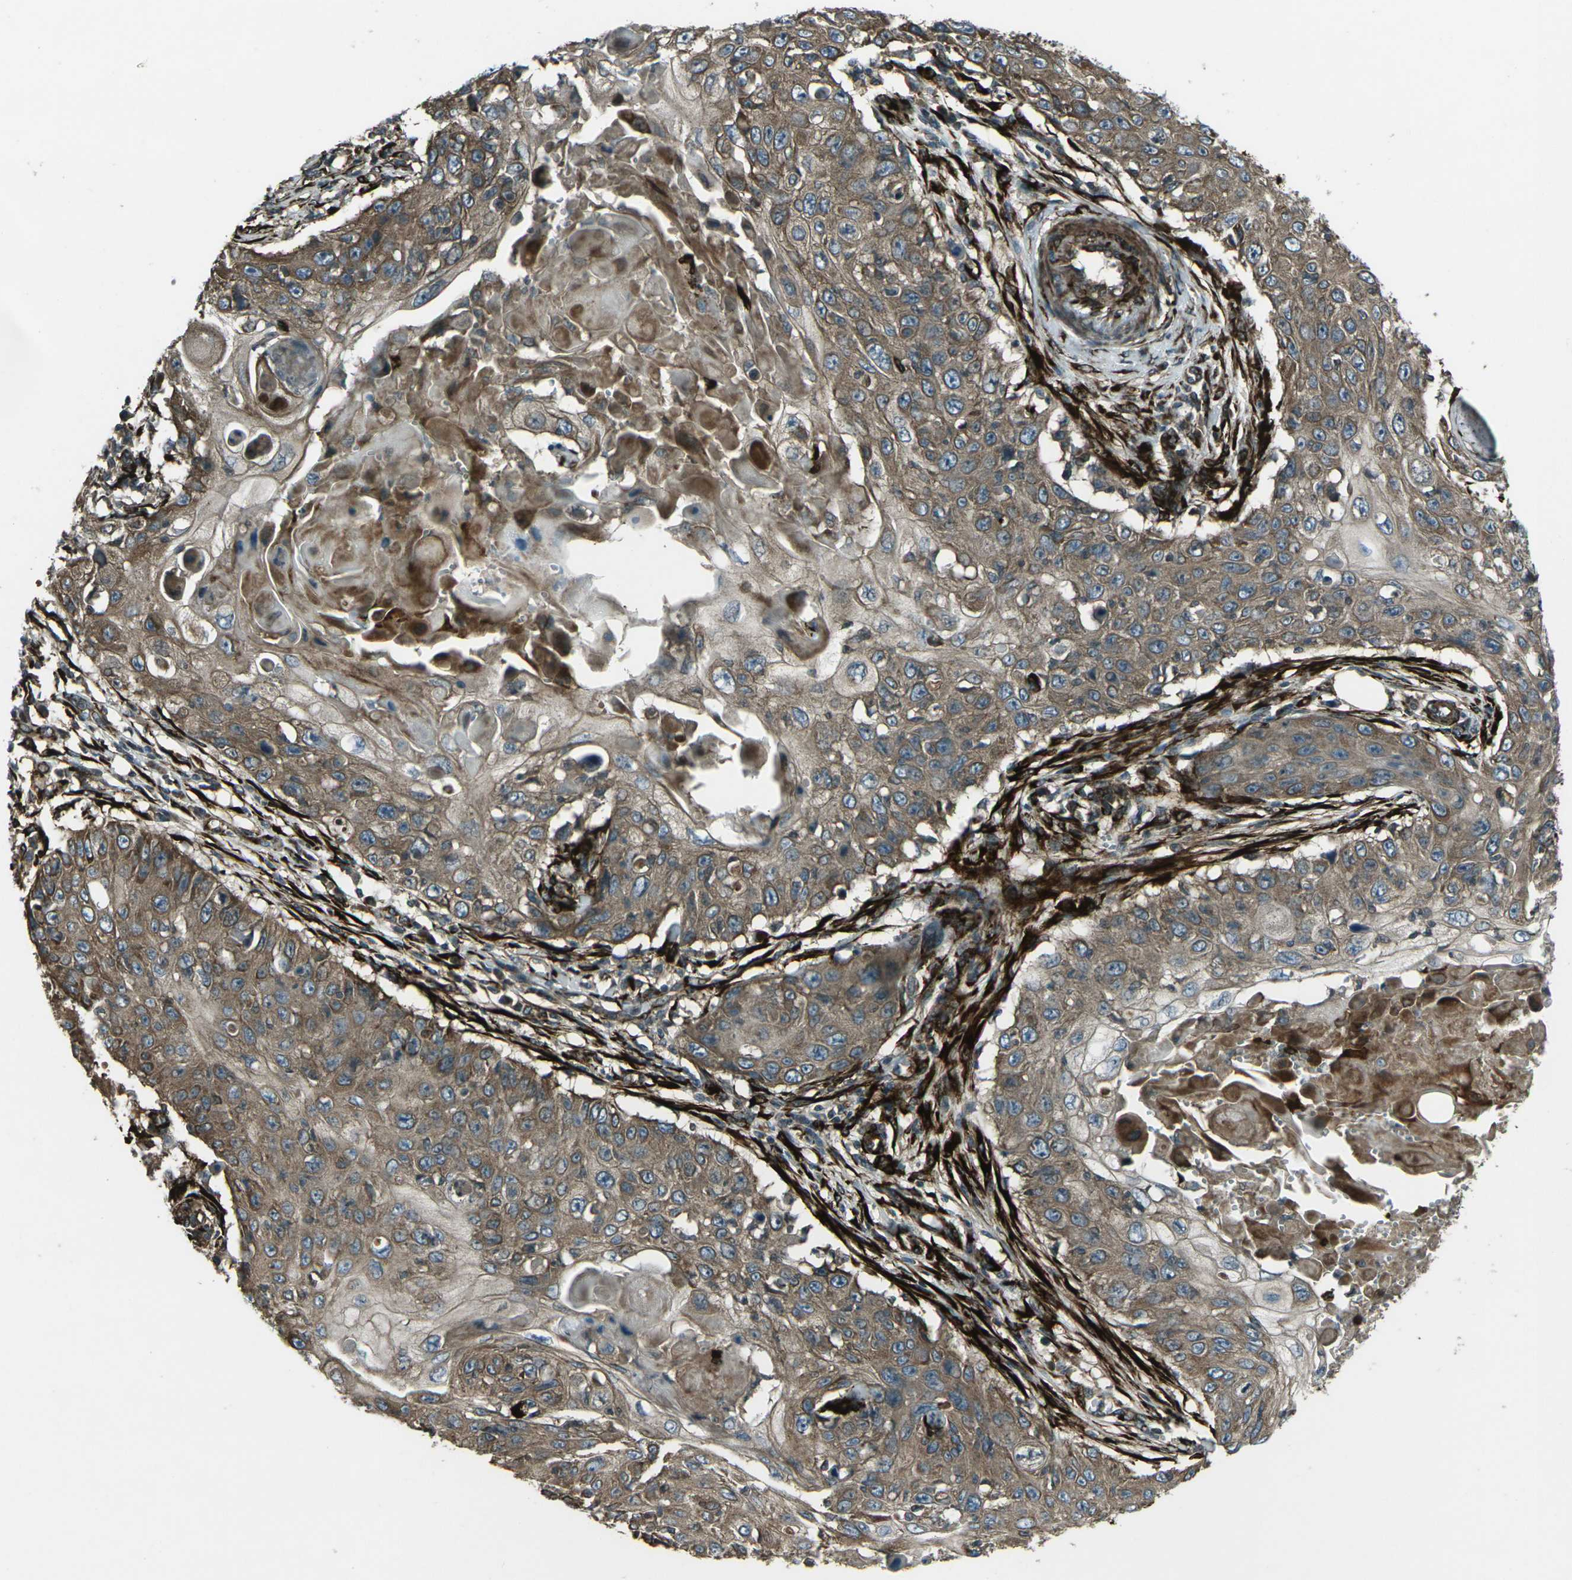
{"staining": {"intensity": "moderate", "quantity": ">75%", "location": "cytoplasmic/membranous"}, "tissue": "skin cancer", "cell_type": "Tumor cells", "image_type": "cancer", "snomed": [{"axis": "morphology", "description": "Squamous cell carcinoma, NOS"}, {"axis": "topography", "description": "Skin"}], "caption": "About >75% of tumor cells in skin cancer (squamous cell carcinoma) show moderate cytoplasmic/membranous protein staining as visualized by brown immunohistochemical staining.", "gene": "LSMEM1", "patient": {"sex": "male", "age": 86}}